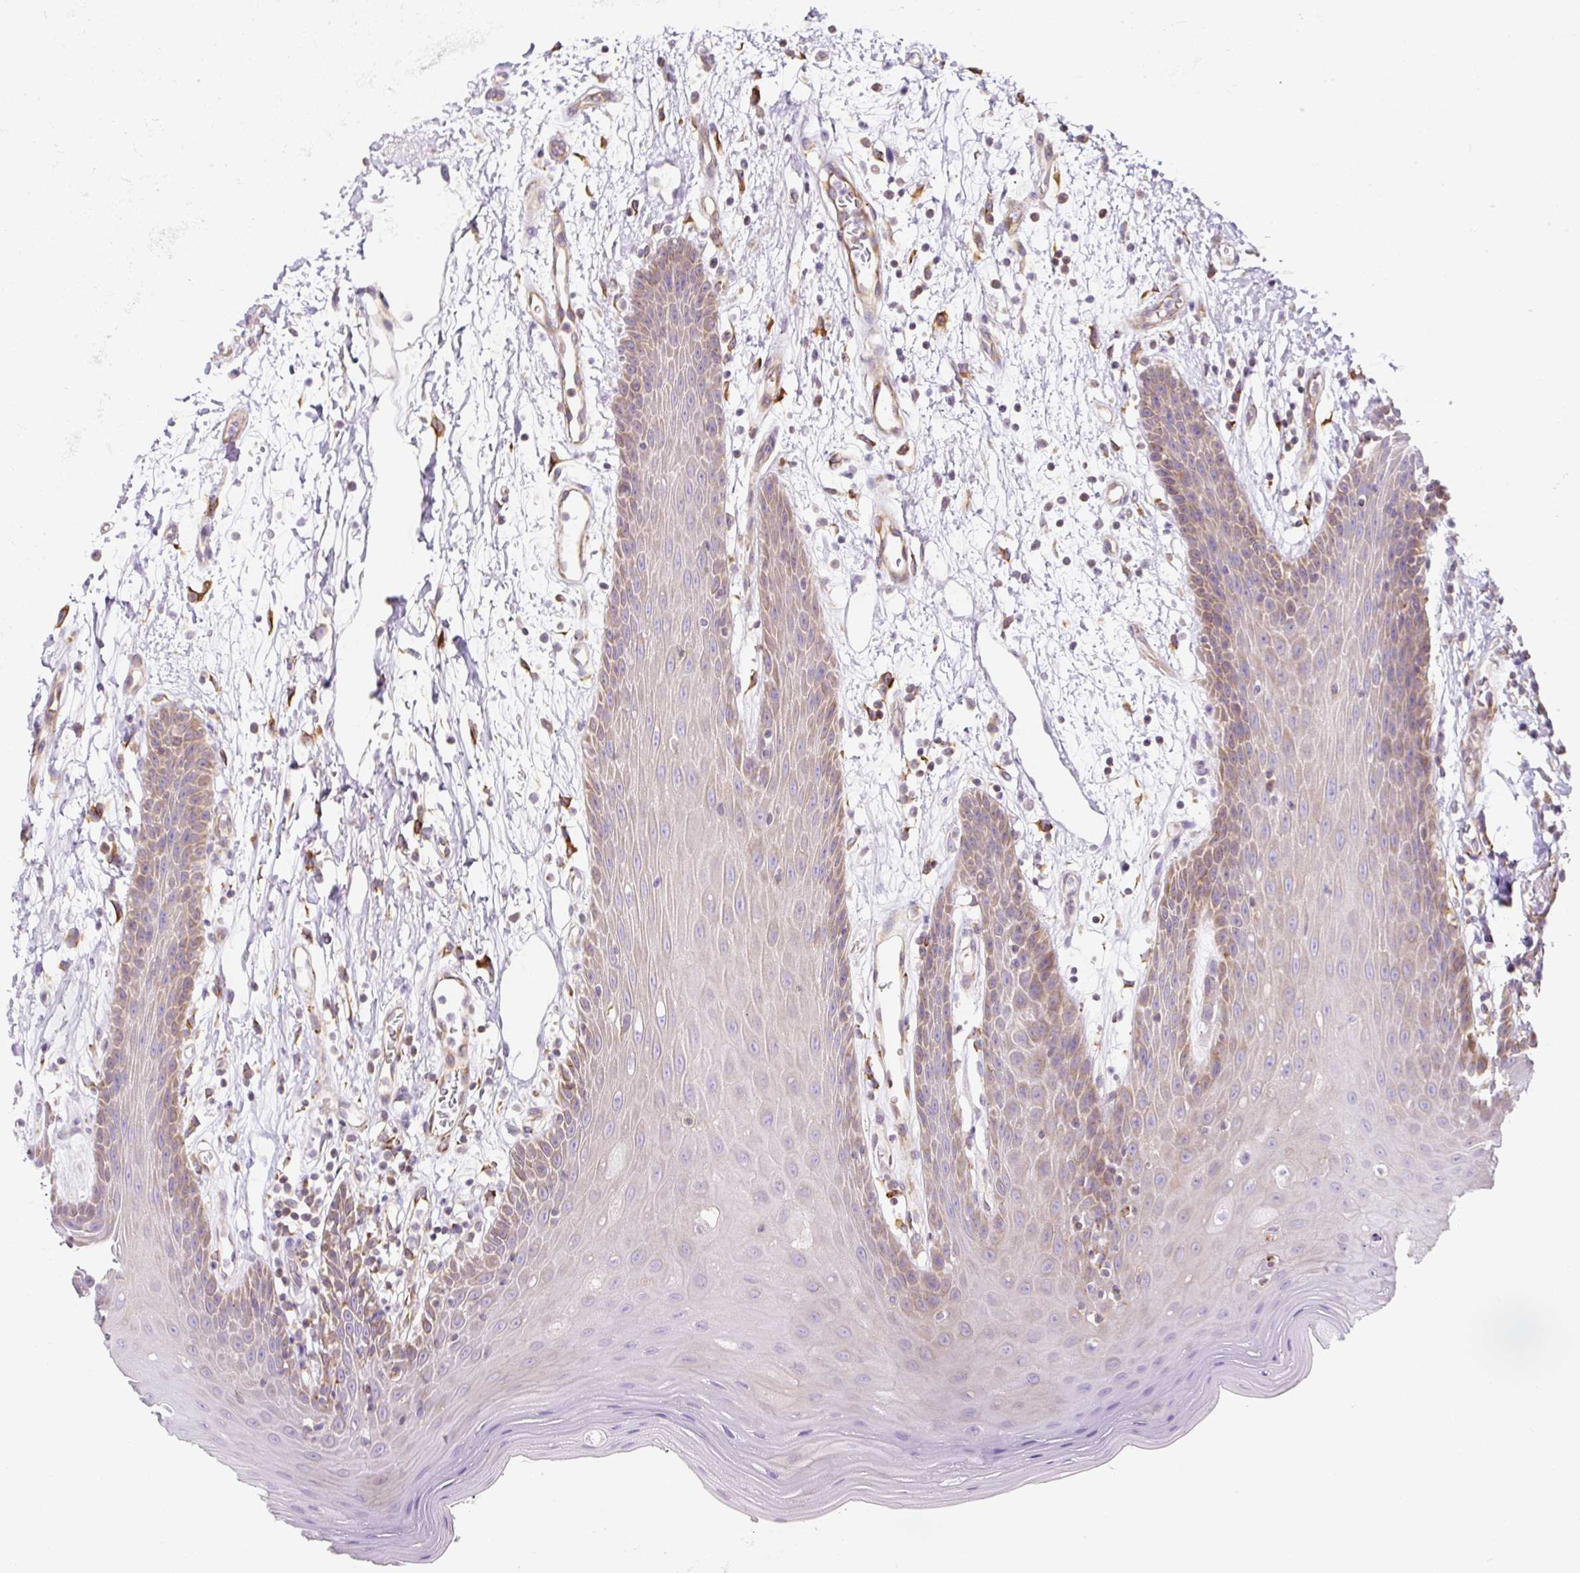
{"staining": {"intensity": "moderate", "quantity": "<25%", "location": "cytoplasmic/membranous"}, "tissue": "oral mucosa", "cell_type": "Squamous epithelial cells", "image_type": "normal", "snomed": [{"axis": "morphology", "description": "Normal tissue, NOS"}, {"axis": "topography", "description": "Oral tissue"}, {"axis": "topography", "description": "Tounge, NOS"}], "caption": "Immunohistochemistry (IHC) image of normal human oral mucosa stained for a protein (brown), which displays low levels of moderate cytoplasmic/membranous staining in approximately <25% of squamous epithelial cells.", "gene": "ERAP2", "patient": {"sex": "female", "age": 59}}